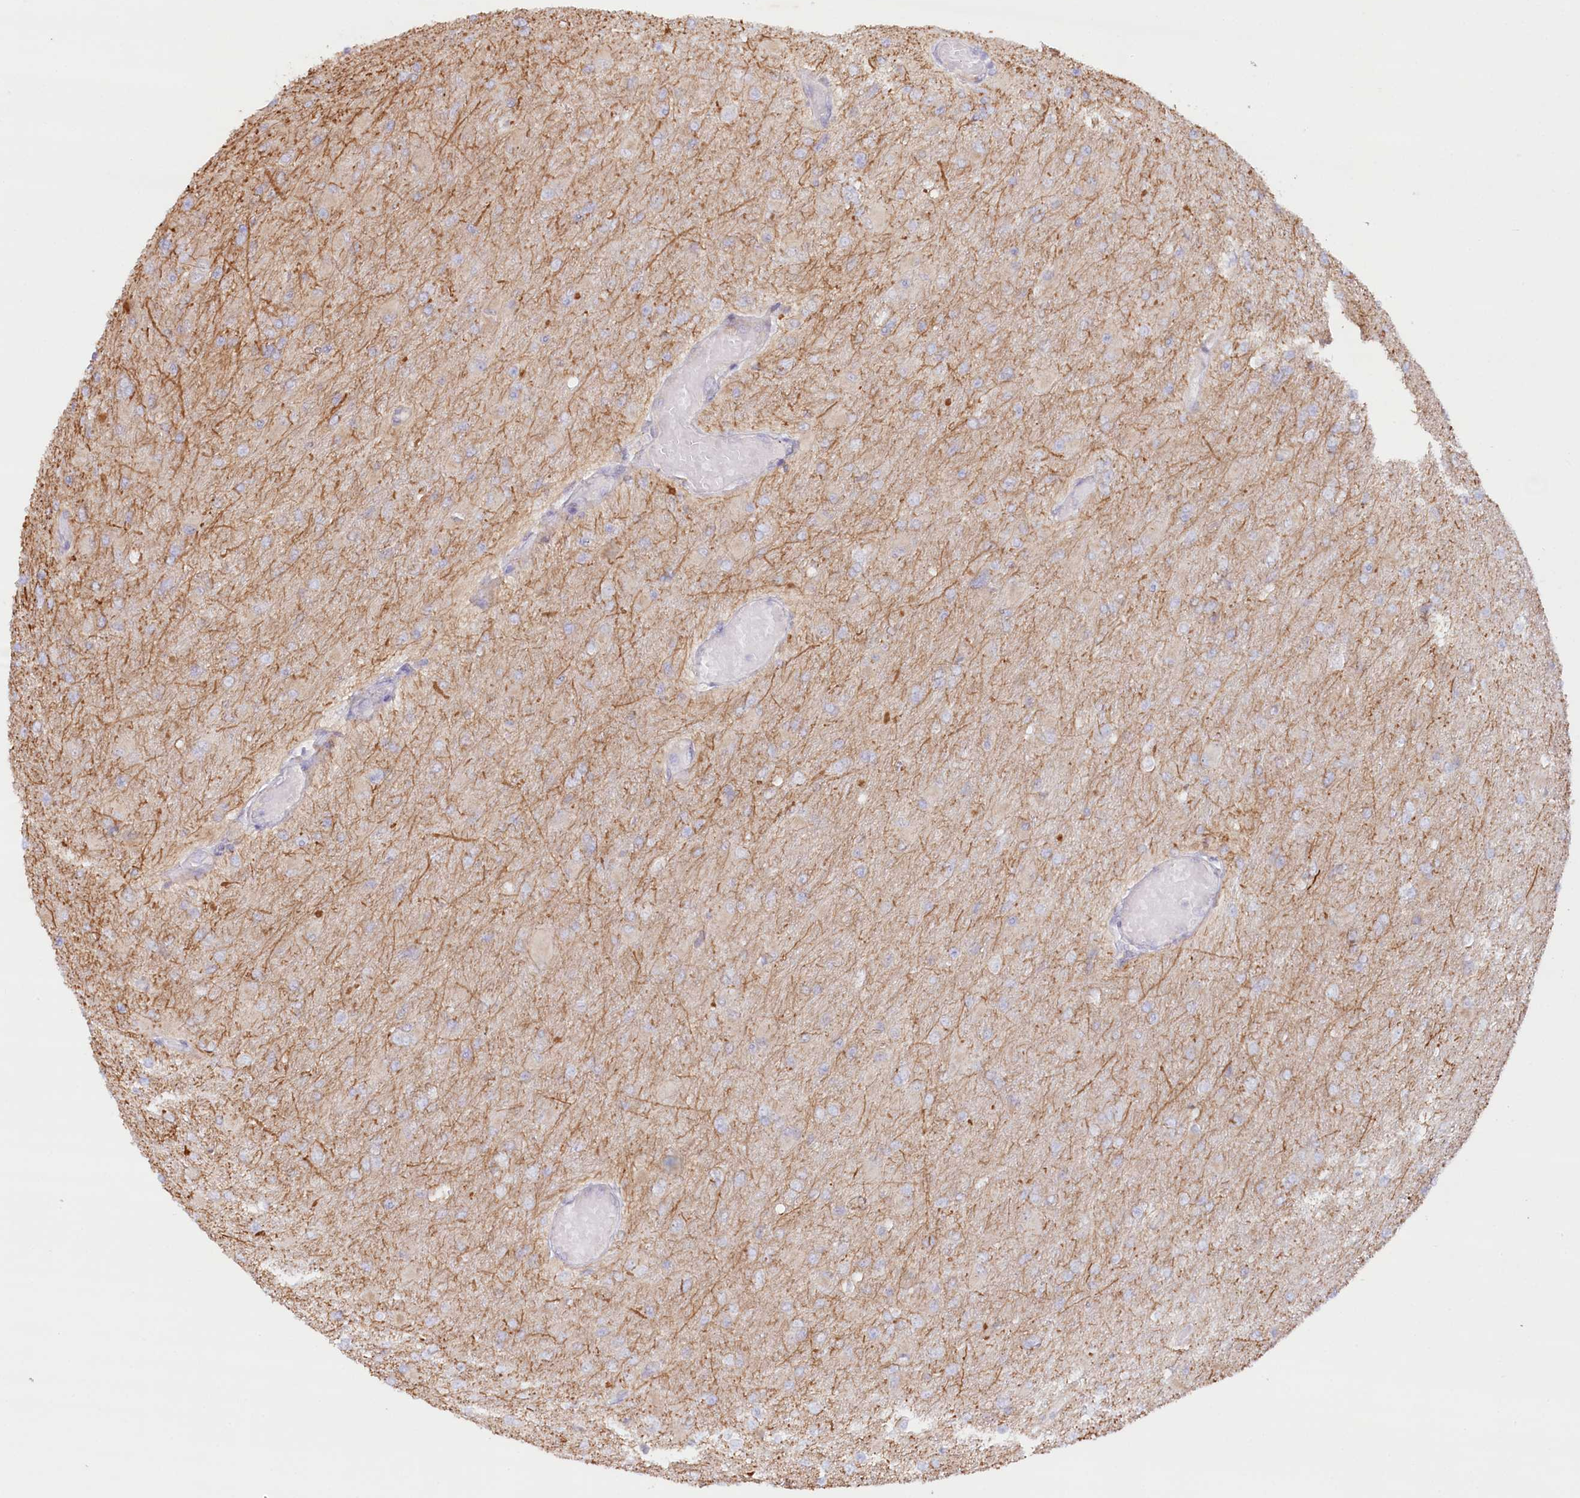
{"staining": {"intensity": "negative", "quantity": "none", "location": "none"}, "tissue": "glioma", "cell_type": "Tumor cells", "image_type": "cancer", "snomed": [{"axis": "morphology", "description": "Glioma, malignant, High grade"}, {"axis": "topography", "description": "Cerebral cortex"}], "caption": "A high-resolution photomicrograph shows immunohistochemistry staining of glioma, which shows no significant expression in tumor cells. (DAB (3,3'-diaminobenzidine) IHC with hematoxylin counter stain).", "gene": "TNIP1", "patient": {"sex": "female", "age": 36}}